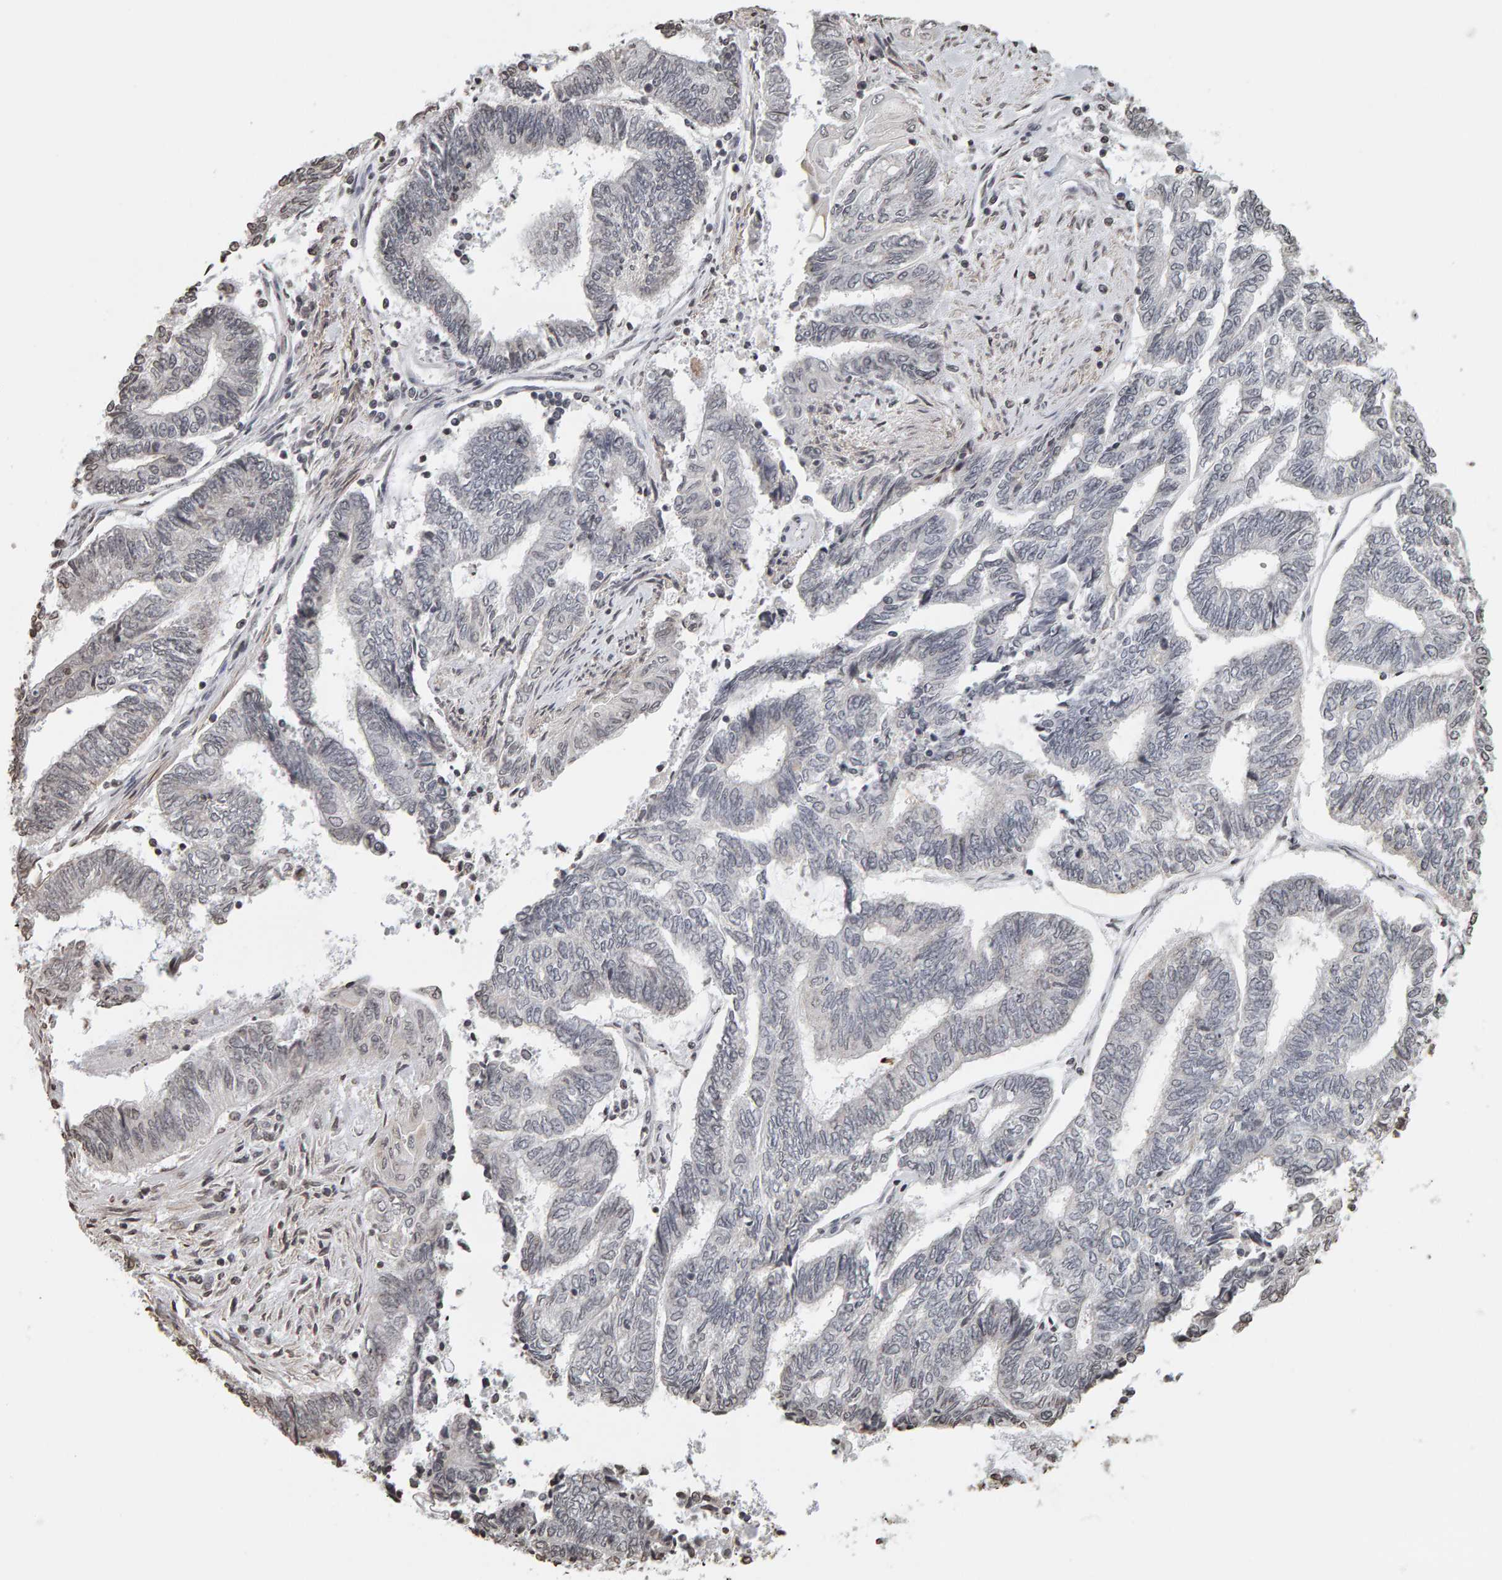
{"staining": {"intensity": "negative", "quantity": "none", "location": "none"}, "tissue": "endometrial cancer", "cell_type": "Tumor cells", "image_type": "cancer", "snomed": [{"axis": "morphology", "description": "Adenocarcinoma, NOS"}, {"axis": "topography", "description": "Uterus"}, {"axis": "topography", "description": "Endometrium"}], "caption": "This is an immunohistochemistry (IHC) micrograph of adenocarcinoma (endometrial). There is no positivity in tumor cells.", "gene": "AFF4", "patient": {"sex": "female", "age": 70}}